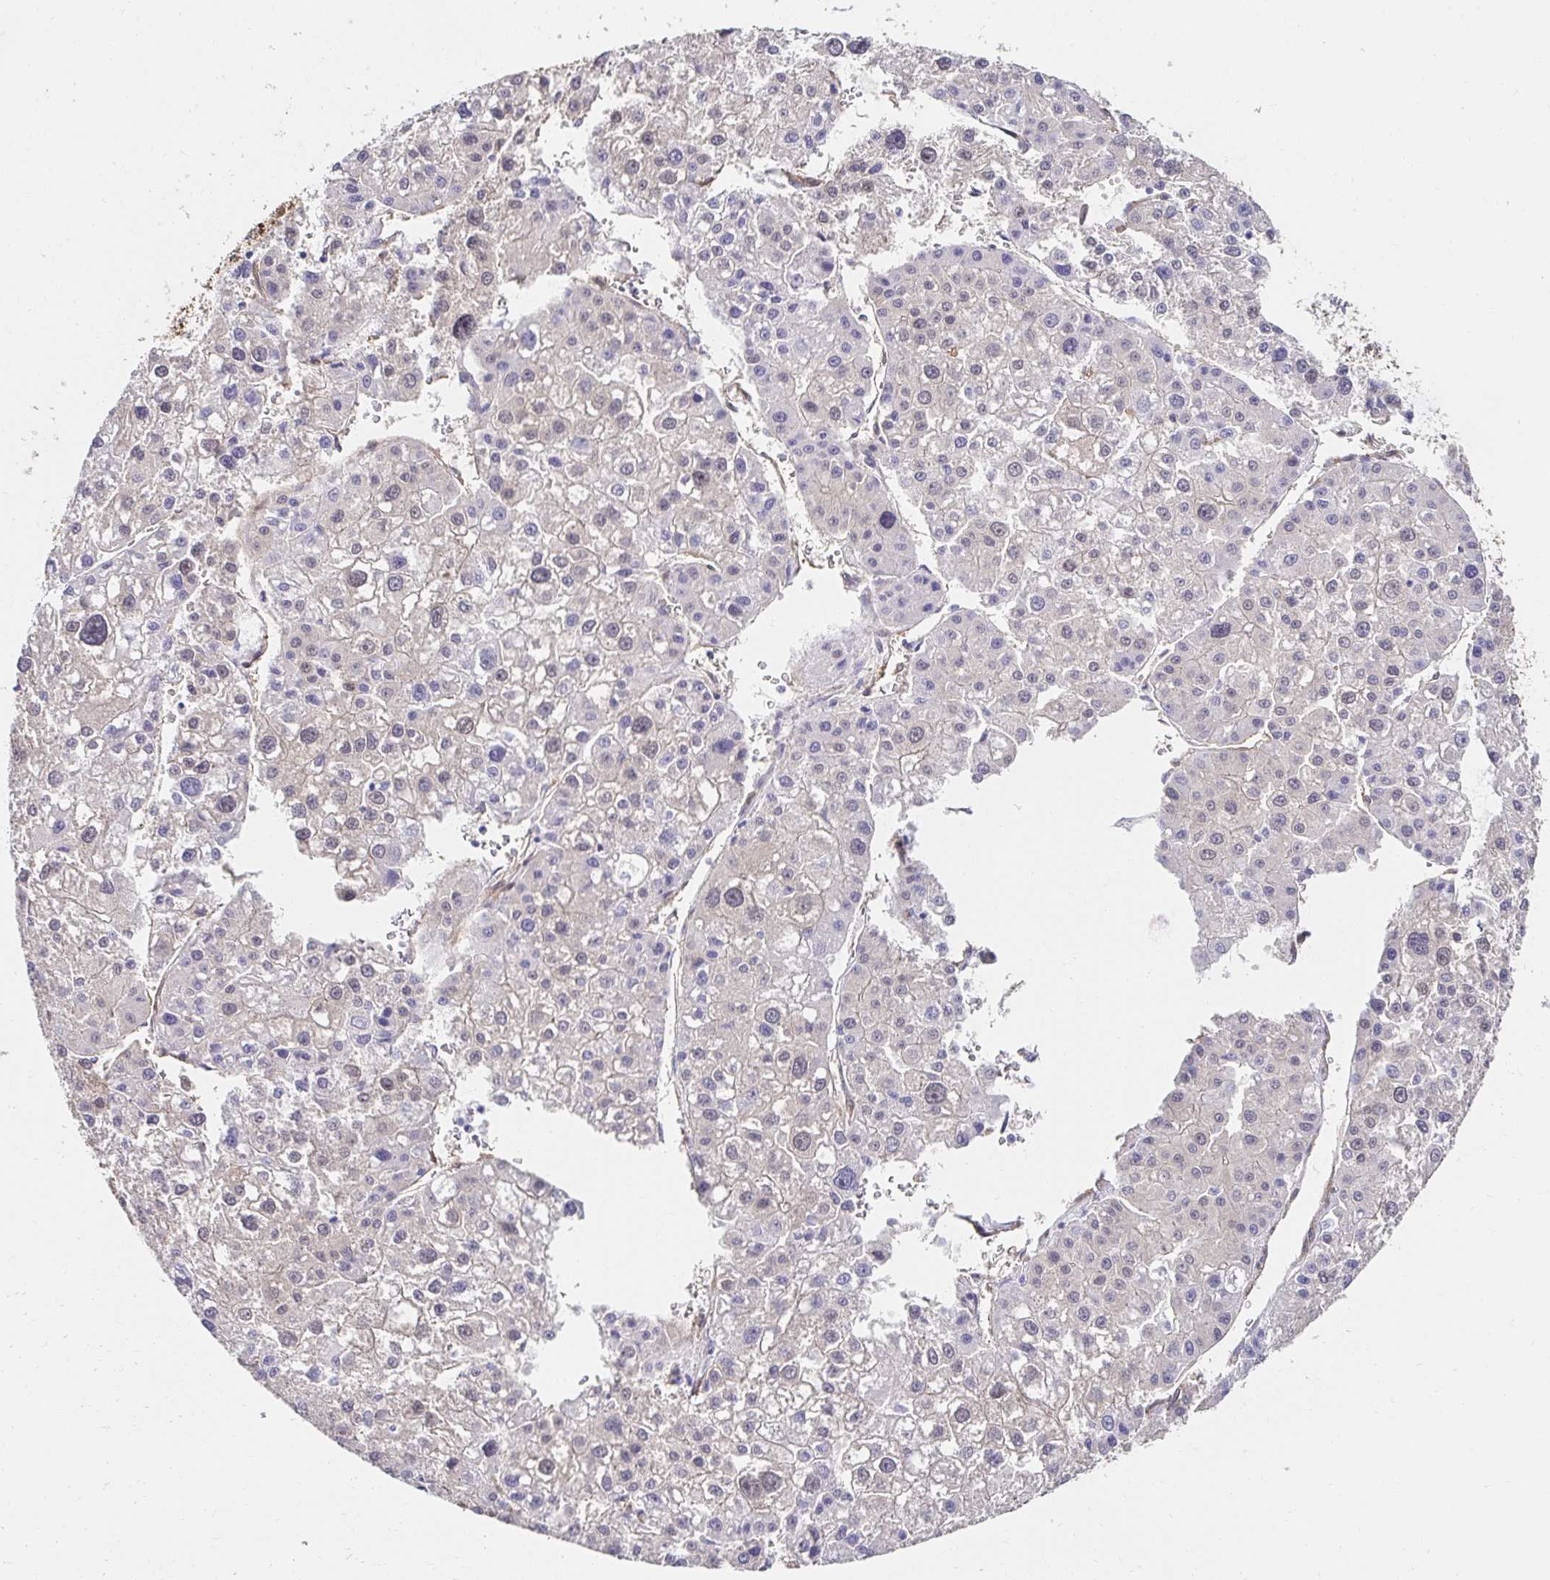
{"staining": {"intensity": "negative", "quantity": "none", "location": "none"}, "tissue": "liver cancer", "cell_type": "Tumor cells", "image_type": "cancer", "snomed": [{"axis": "morphology", "description": "Carcinoma, Hepatocellular, NOS"}, {"axis": "topography", "description": "Liver"}], "caption": "Tumor cells are negative for protein expression in human liver cancer (hepatocellular carcinoma).", "gene": "CTTN", "patient": {"sex": "male", "age": 73}}